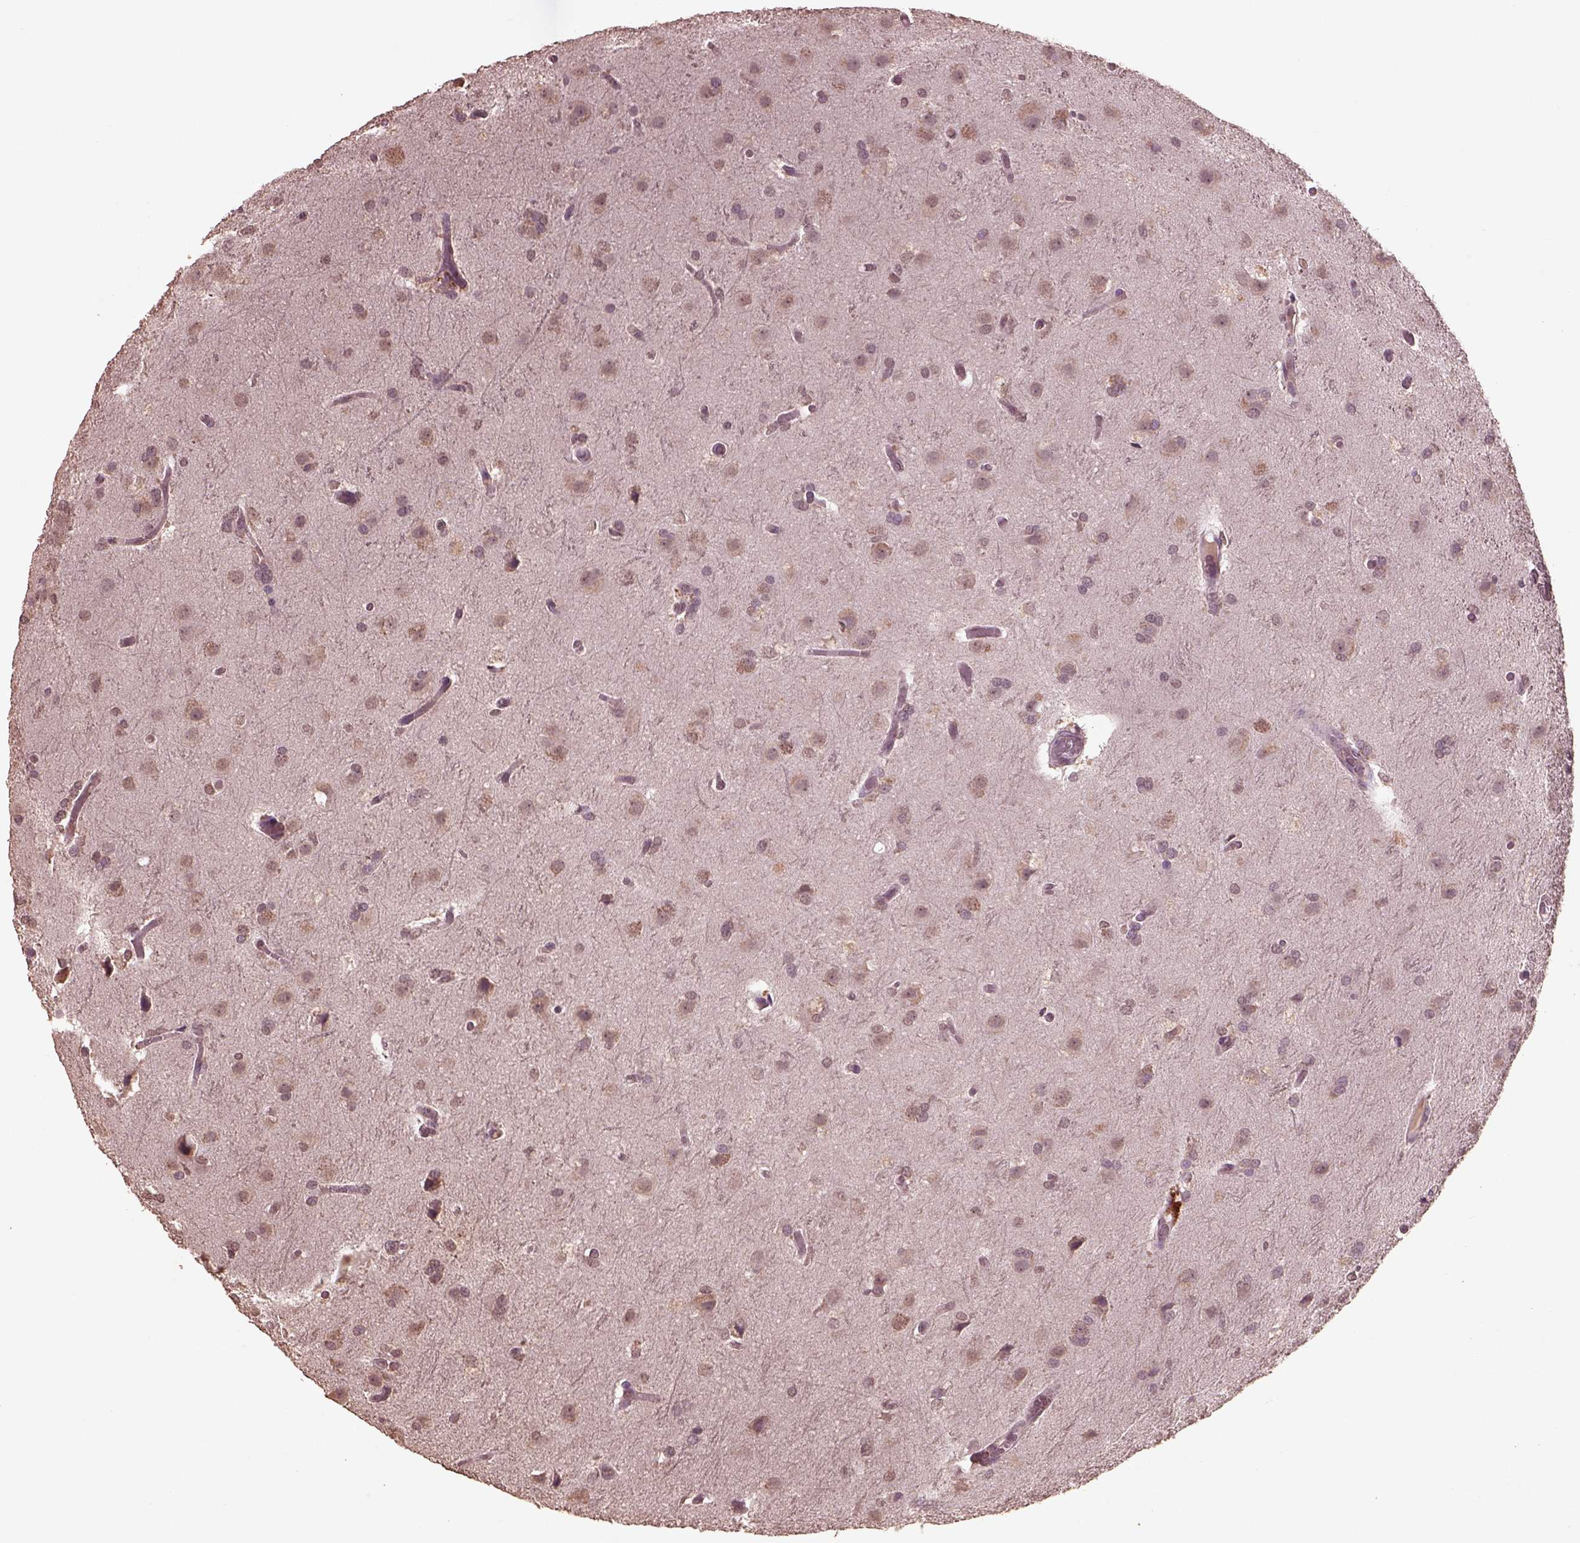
{"staining": {"intensity": "negative", "quantity": "none", "location": "none"}, "tissue": "glioma", "cell_type": "Tumor cells", "image_type": "cancer", "snomed": [{"axis": "morphology", "description": "Glioma, malignant, High grade"}, {"axis": "topography", "description": "Brain"}], "caption": "Immunohistochemistry (IHC) micrograph of neoplastic tissue: human glioma stained with DAB (3,3'-diaminobenzidine) exhibits no significant protein positivity in tumor cells.", "gene": "CPT1C", "patient": {"sex": "male", "age": 68}}